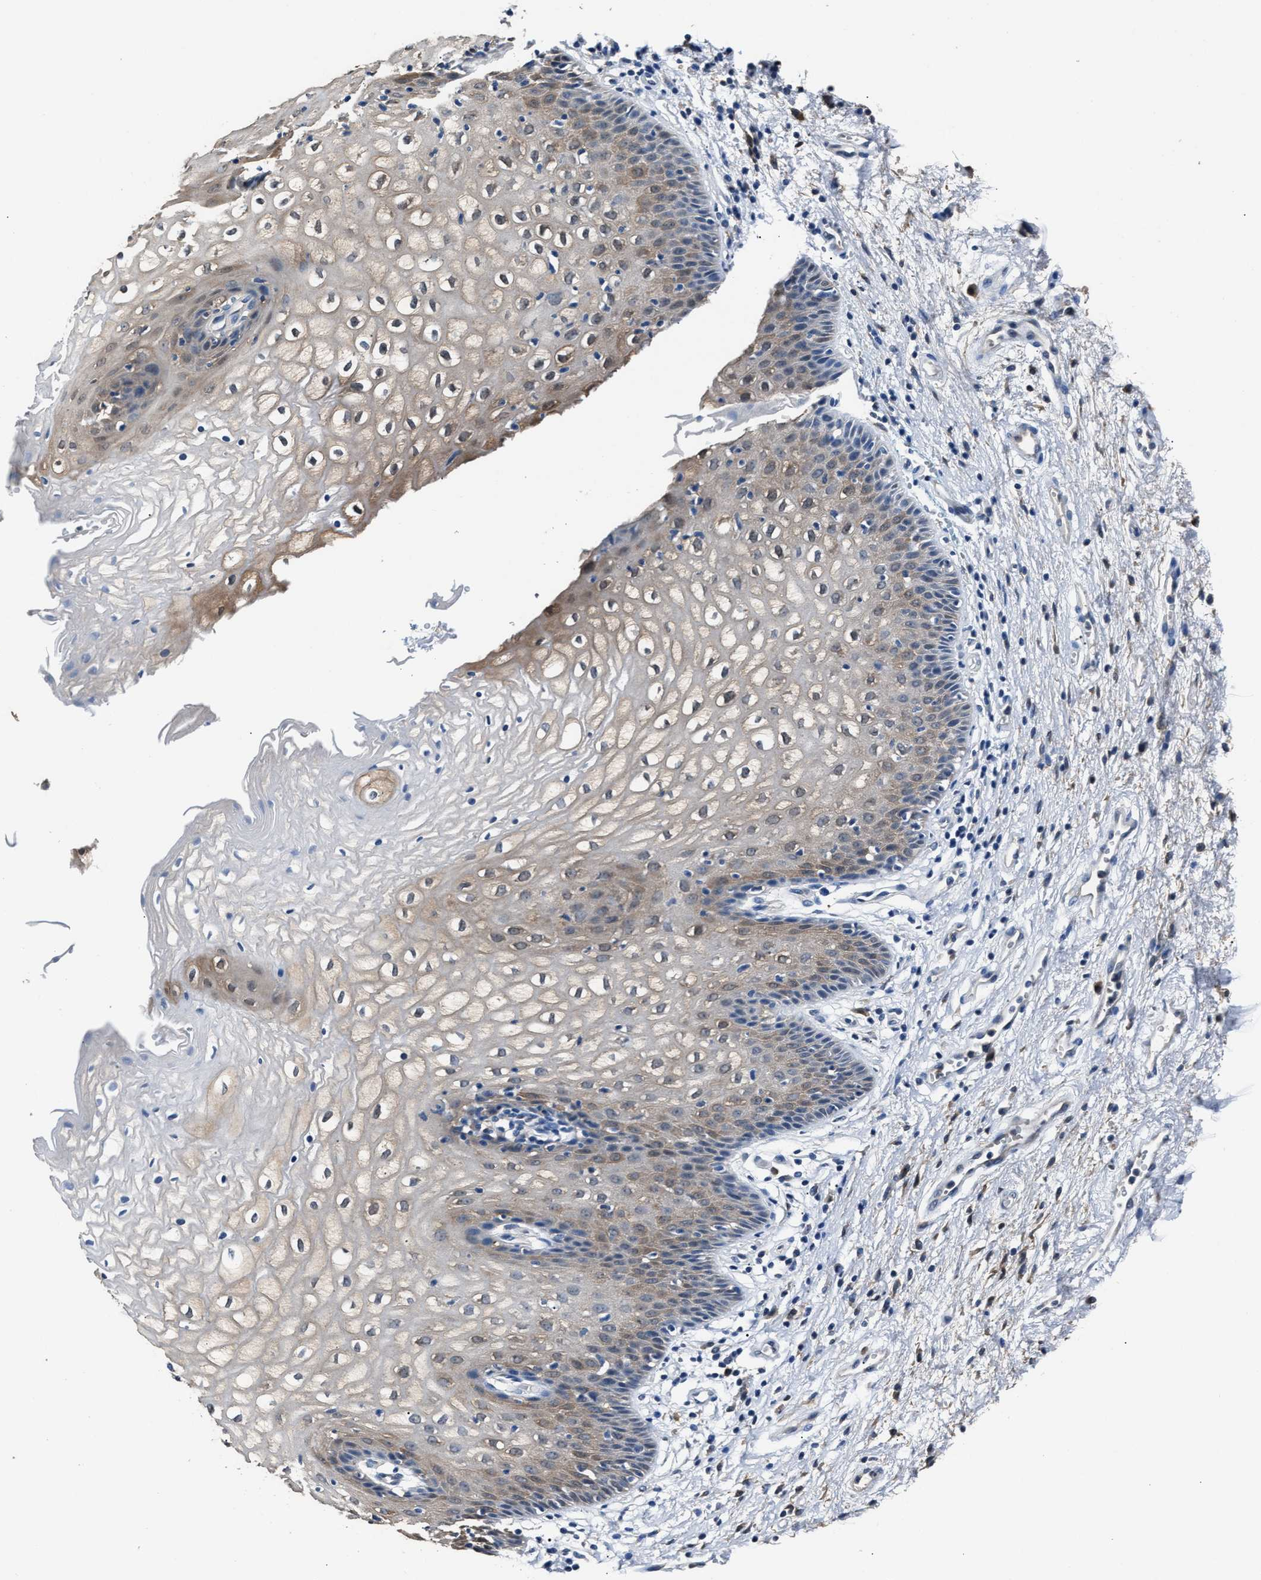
{"staining": {"intensity": "weak", "quantity": "25%-75%", "location": "cytoplasmic/membranous"}, "tissue": "vagina", "cell_type": "Squamous epithelial cells", "image_type": "normal", "snomed": [{"axis": "morphology", "description": "Normal tissue, NOS"}, {"axis": "topography", "description": "Vagina"}], "caption": "Brown immunohistochemical staining in normal human vagina exhibits weak cytoplasmic/membranous positivity in about 25%-75% of squamous epithelial cells.", "gene": "GSTP1", "patient": {"sex": "female", "age": 34}}